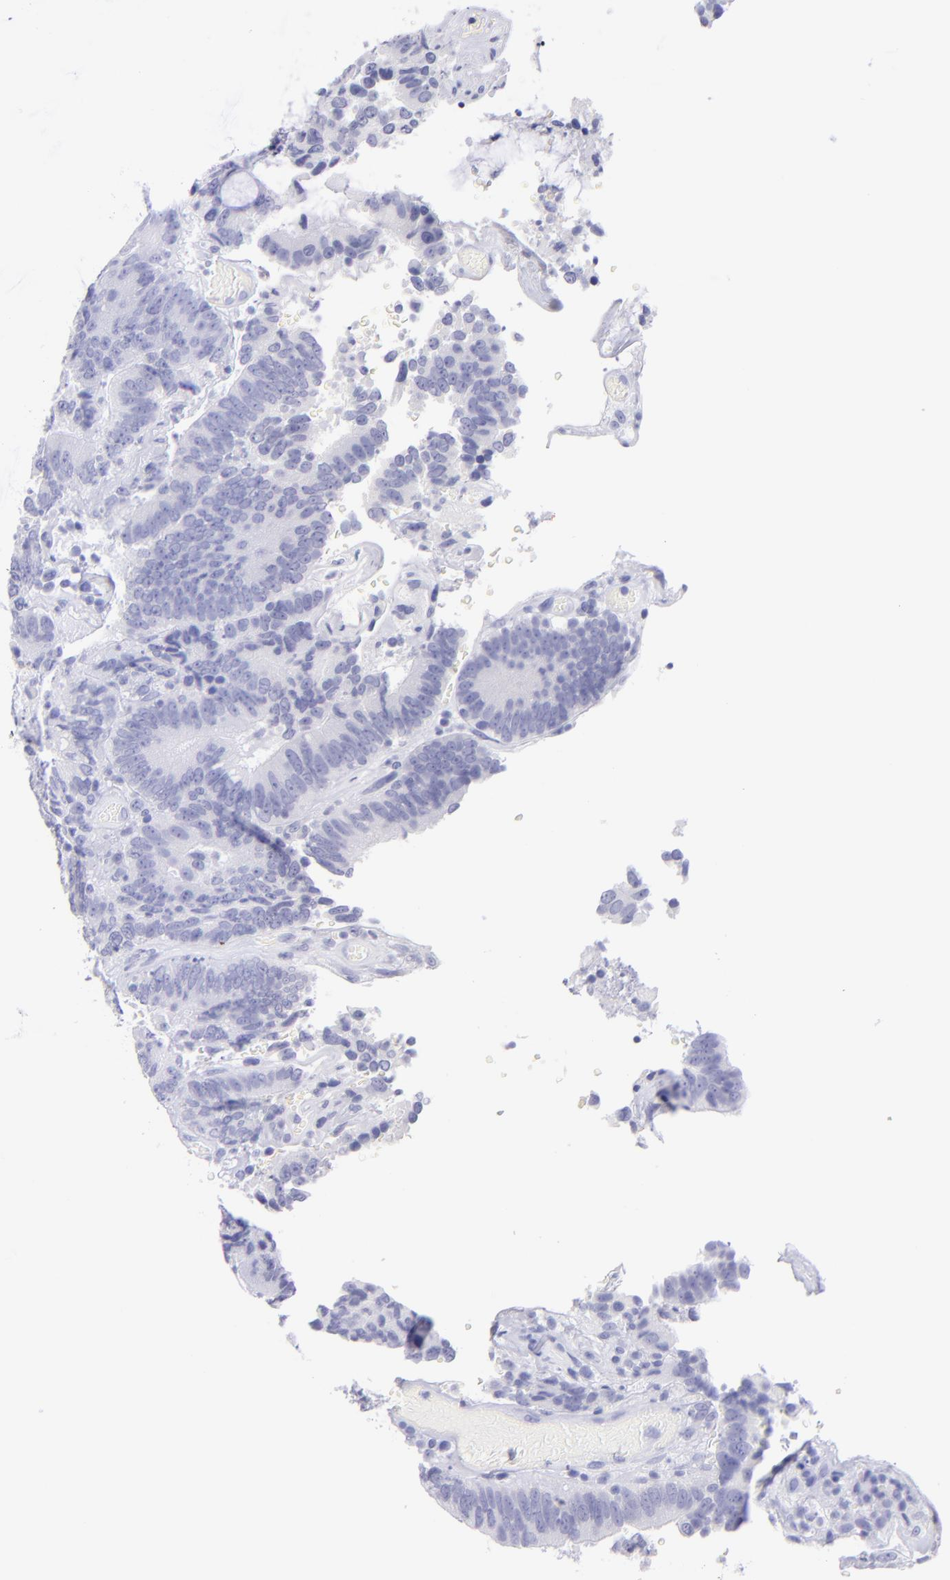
{"staining": {"intensity": "negative", "quantity": "none", "location": "none"}, "tissue": "colorectal cancer", "cell_type": "Tumor cells", "image_type": "cancer", "snomed": [{"axis": "morphology", "description": "Normal tissue, NOS"}, {"axis": "morphology", "description": "Adenocarcinoma, NOS"}, {"axis": "topography", "description": "Colon"}], "caption": "Protein analysis of colorectal adenocarcinoma shows no significant expression in tumor cells.", "gene": "CNP", "patient": {"sex": "female", "age": 78}}